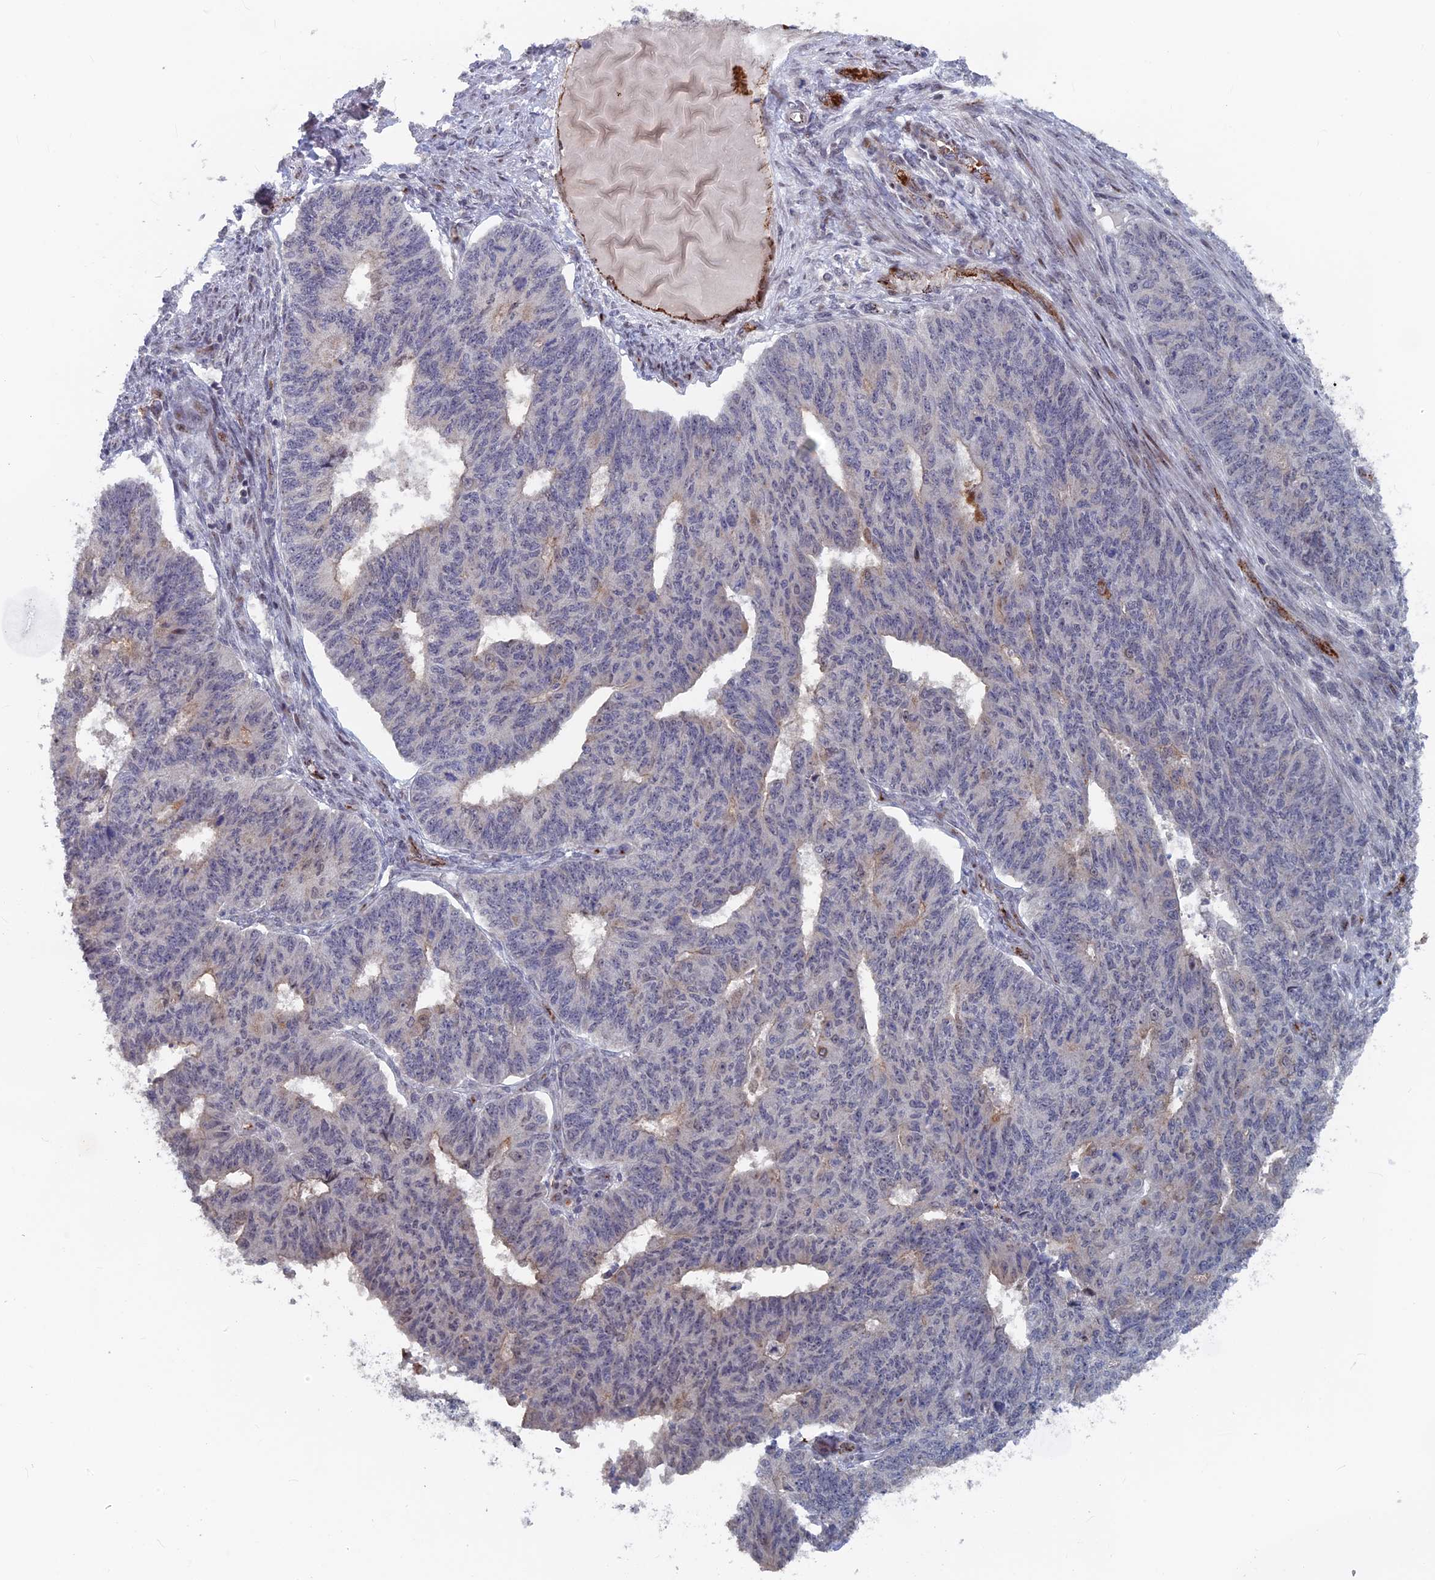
{"staining": {"intensity": "moderate", "quantity": "<25%", "location": "cytoplasmic/membranous,nuclear"}, "tissue": "endometrial cancer", "cell_type": "Tumor cells", "image_type": "cancer", "snomed": [{"axis": "morphology", "description": "Adenocarcinoma, NOS"}, {"axis": "topography", "description": "Endometrium"}], "caption": "Human adenocarcinoma (endometrial) stained with a protein marker reveals moderate staining in tumor cells.", "gene": "SH3D21", "patient": {"sex": "female", "age": 32}}